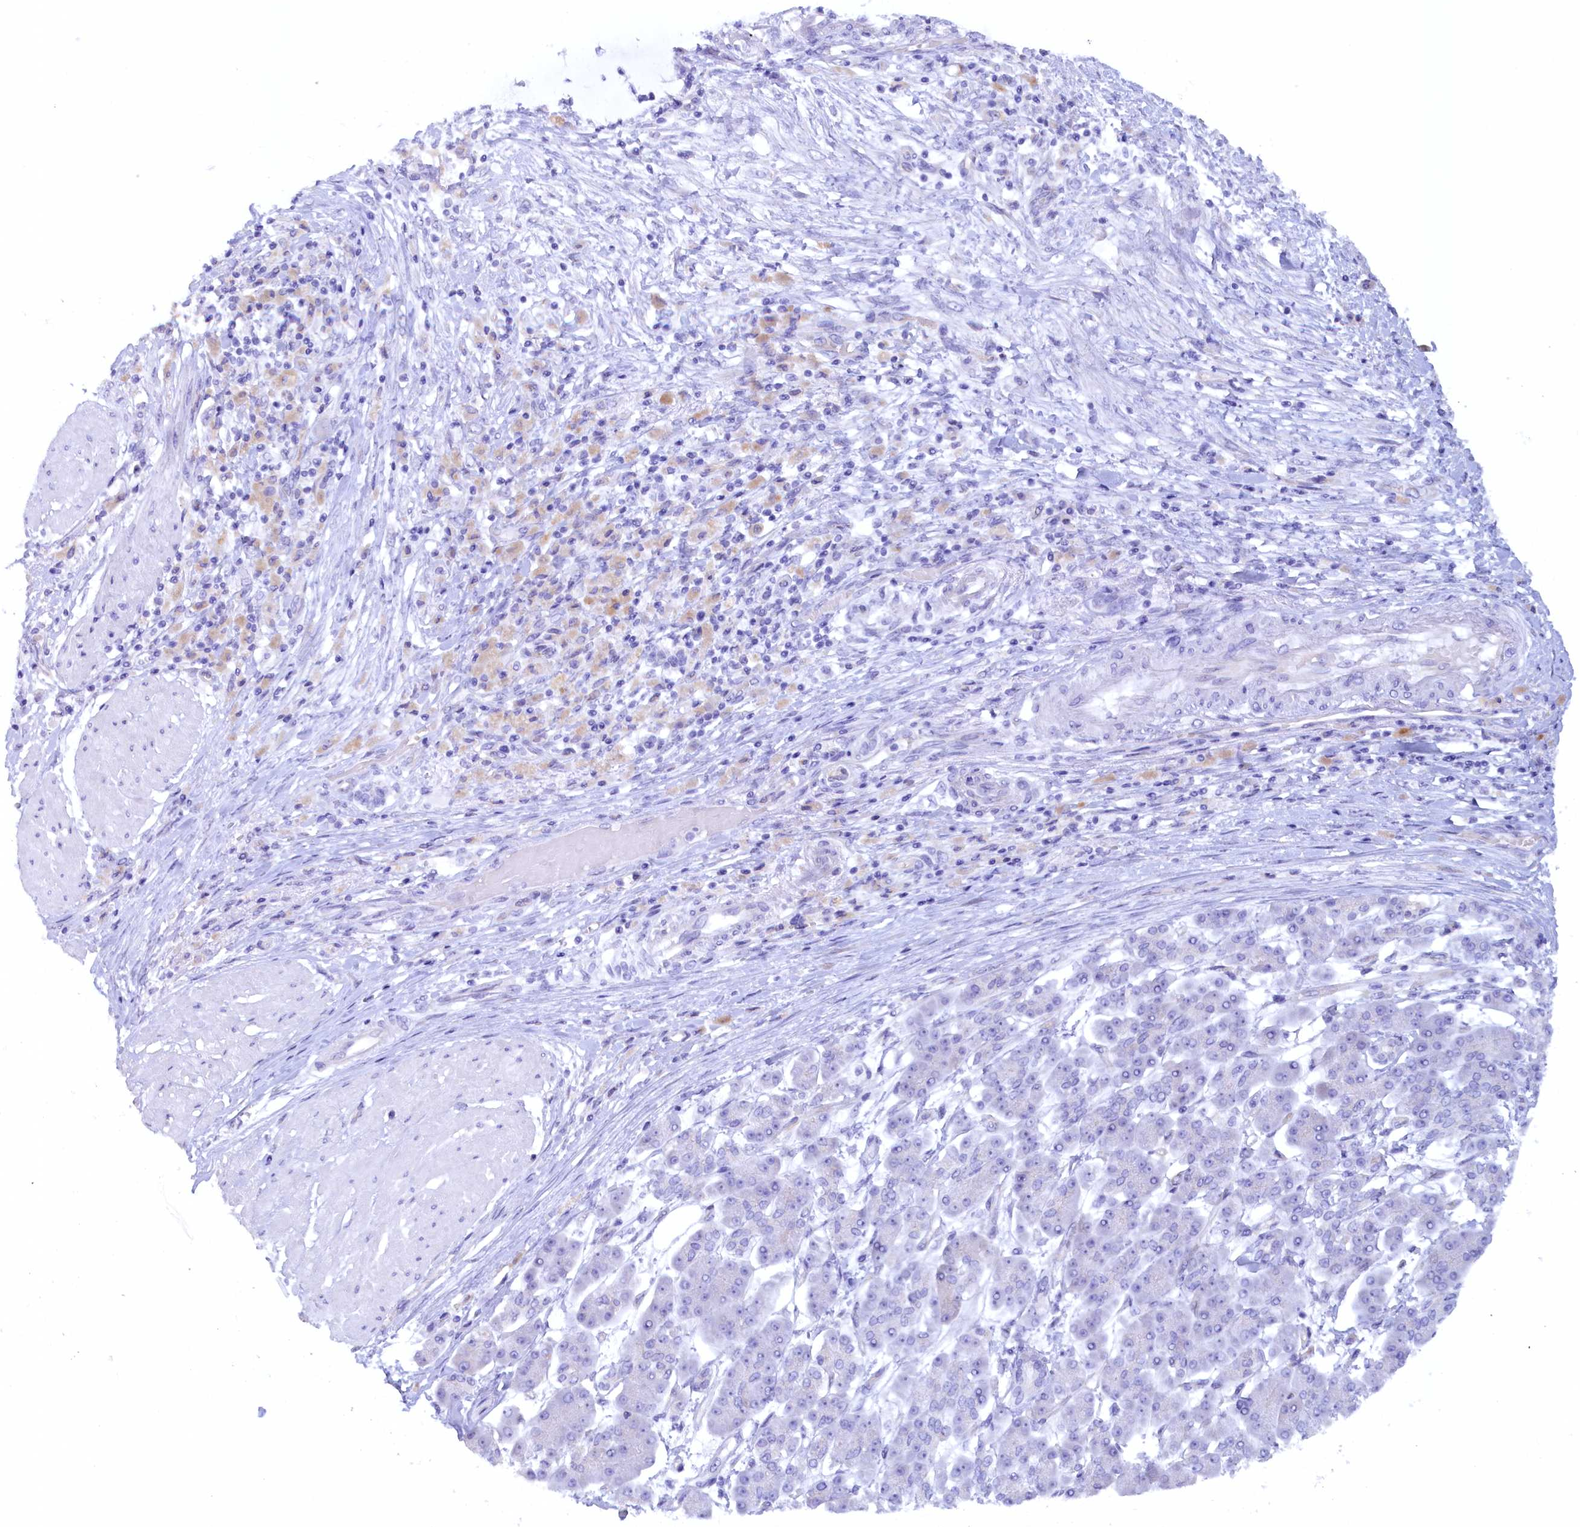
{"staining": {"intensity": "negative", "quantity": "none", "location": "none"}, "tissue": "pancreatic cancer", "cell_type": "Tumor cells", "image_type": "cancer", "snomed": [{"axis": "morphology", "description": "Adenocarcinoma, NOS"}, {"axis": "topography", "description": "Pancreas"}], "caption": "Pancreatic adenocarcinoma was stained to show a protein in brown. There is no significant staining in tumor cells.", "gene": "ZSWIM4", "patient": {"sex": "male", "age": 68}}